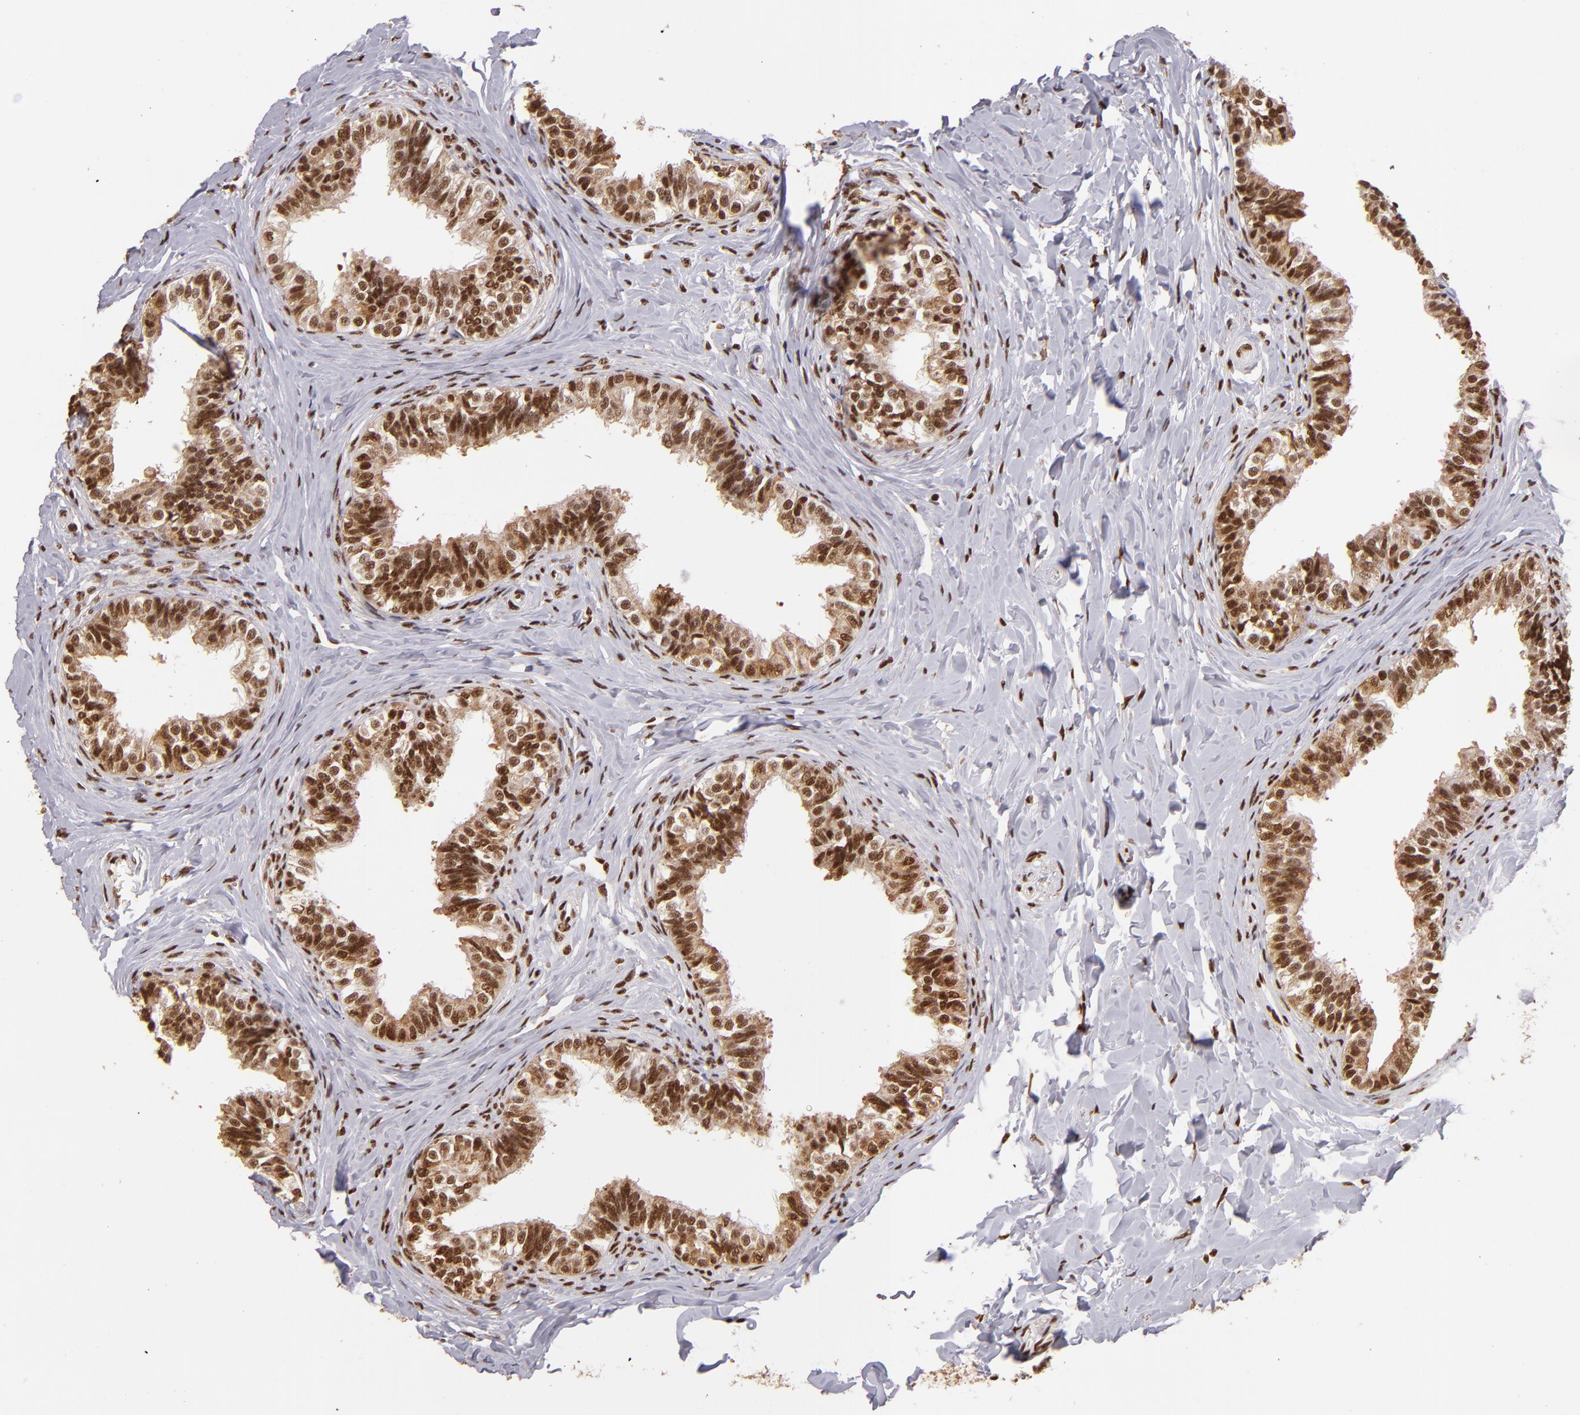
{"staining": {"intensity": "moderate", "quantity": ">75%", "location": "cytoplasmic/membranous,nuclear"}, "tissue": "epididymis", "cell_type": "Glandular cells", "image_type": "normal", "snomed": [{"axis": "morphology", "description": "Normal tissue, NOS"}, {"axis": "topography", "description": "Soft tissue"}, {"axis": "topography", "description": "Epididymis"}], "caption": "The micrograph reveals a brown stain indicating the presence of a protein in the cytoplasmic/membranous,nuclear of glandular cells in epididymis. Immunohistochemistry stains the protein of interest in brown and the nuclei are stained blue.", "gene": "SP1", "patient": {"sex": "male", "age": 26}}